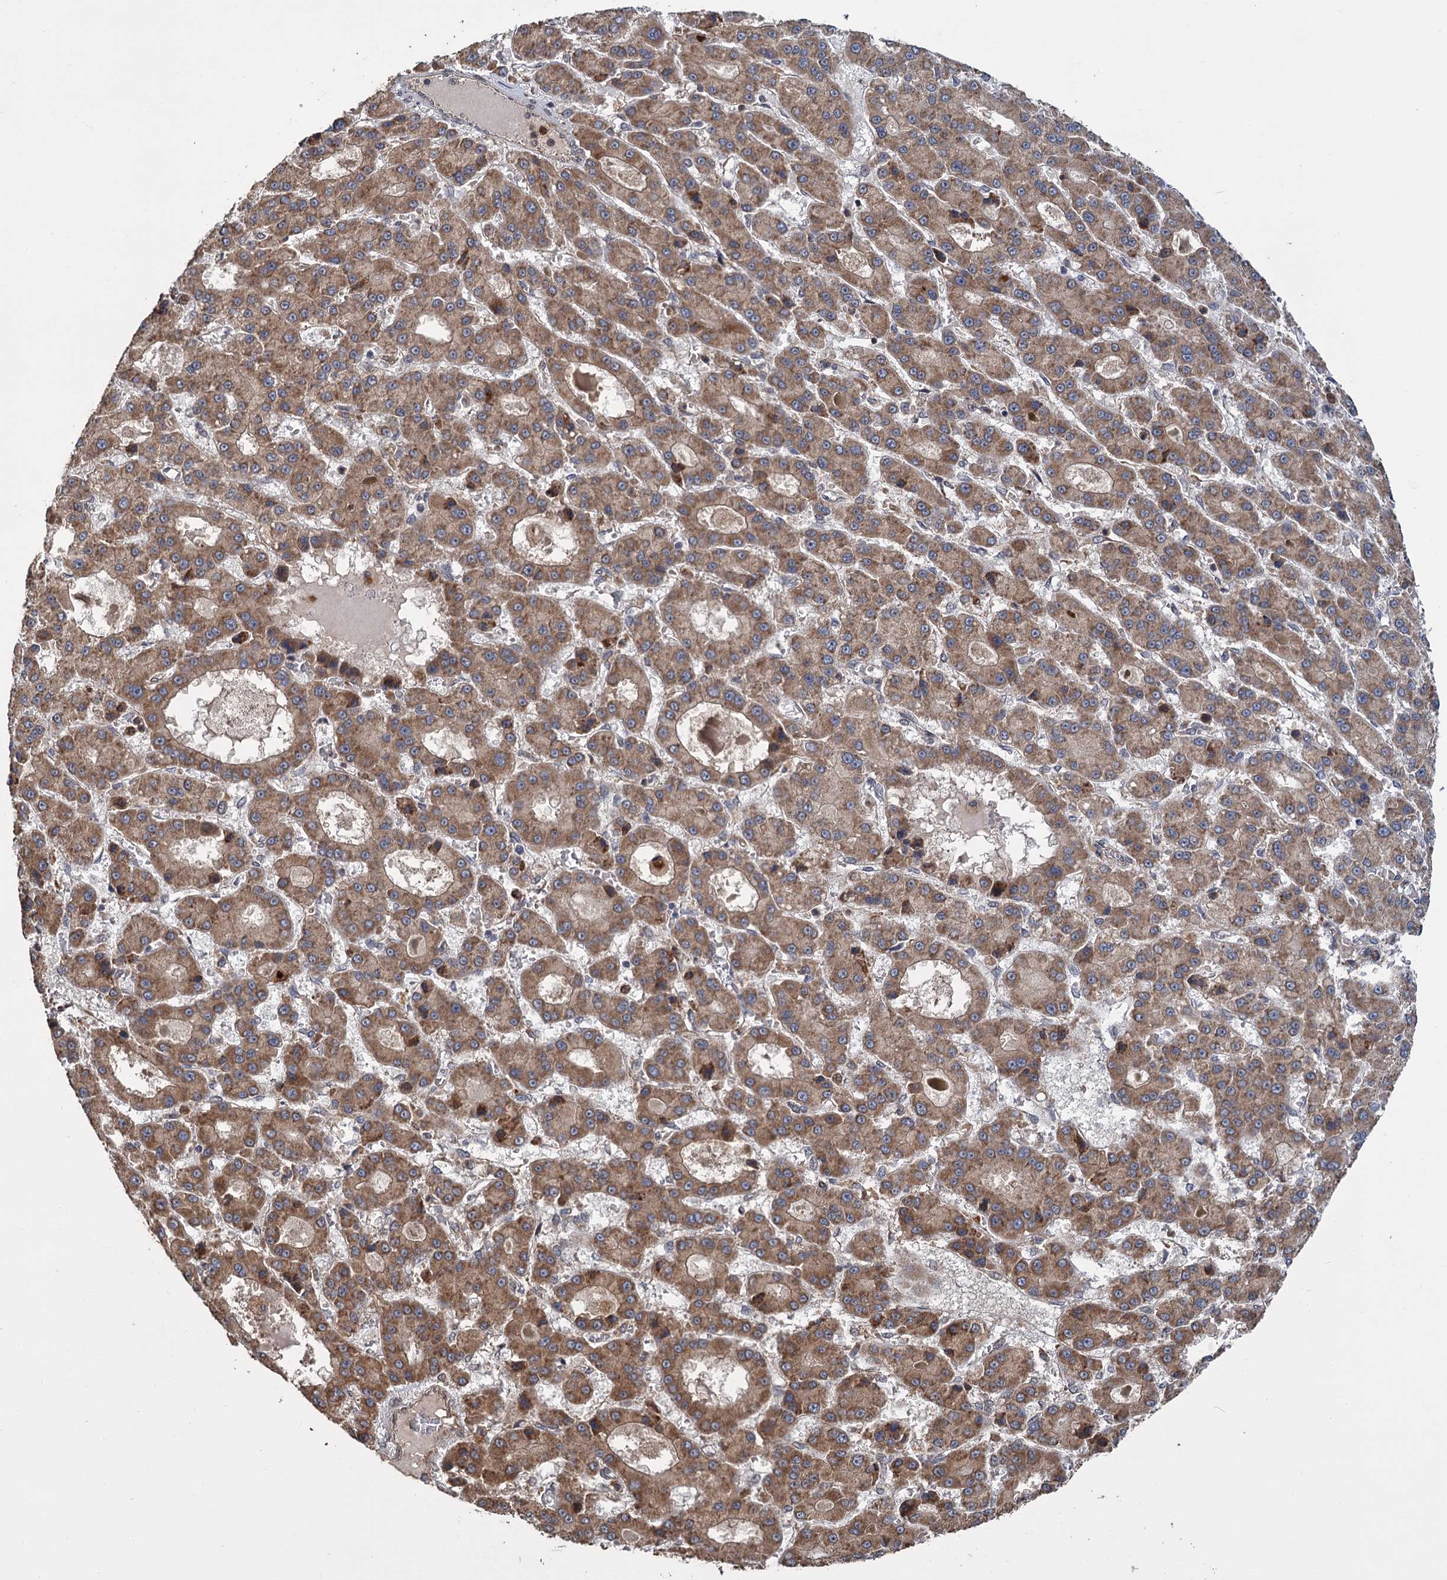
{"staining": {"intensity": "moderate", "quantity": ">75%", "location": "cytoplasmic/membranous"}, "tissue": "liver cancer", "cell_type": "Tumor cells", "image_type": "cancer", "snomed": [{"axis": "morphology", "description": "Carcinoma, Hepatocellular, NOS"}, {"axis": "topography", "description": "Liver"}], "caption": "Brown immunohistochemical staining in hepatocellular carcinoma (liver) exhibits moderate cytoplasmic/membranous positivity in about >75% of tumor cells.", "gene": "KANSL2", "patient": {"sex": "male", "age": 70}}